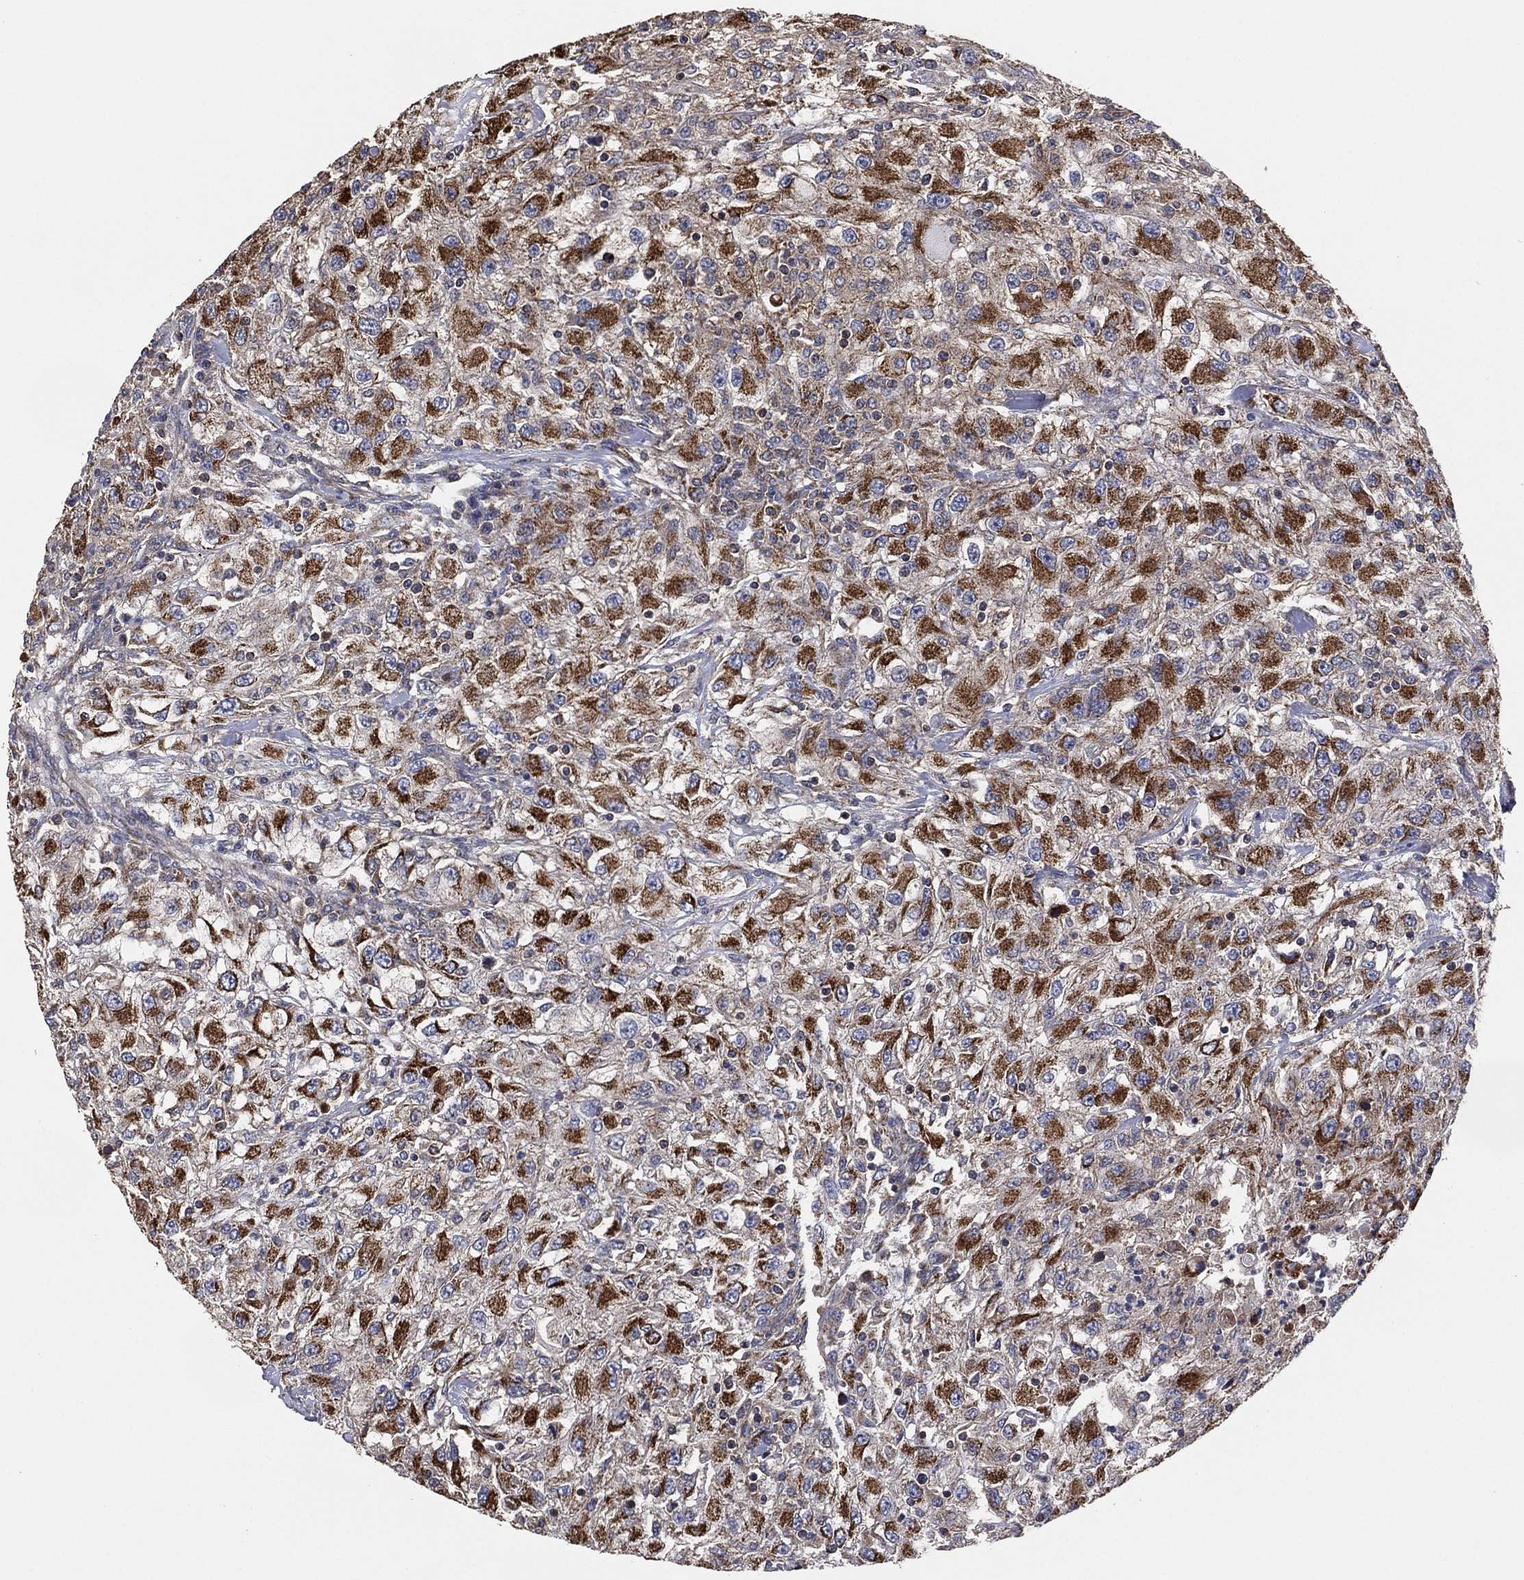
{"staining": {"intensity": "strong", "quantity": "<25%", "location": "cytoplasmic/membranous"}, "tissue": "renal cancer", "cell_type": "Tumor cells", "image_type": "cancer", "snomed": [{"axis": "morphology", "description": "Adenocarcinoma, NOS"}, {"axis": "topography", "description": "Kidney"}], "caption": "A high-resolution photomicrograph shows IHC staining of renal cancer (adenocarcinoma), which reveals strong cytoplasmic/membranous staining in approximately <25% of tumor cells.", "gene": "LIMD1", "patient": {"sex": "female", "age": 67}}